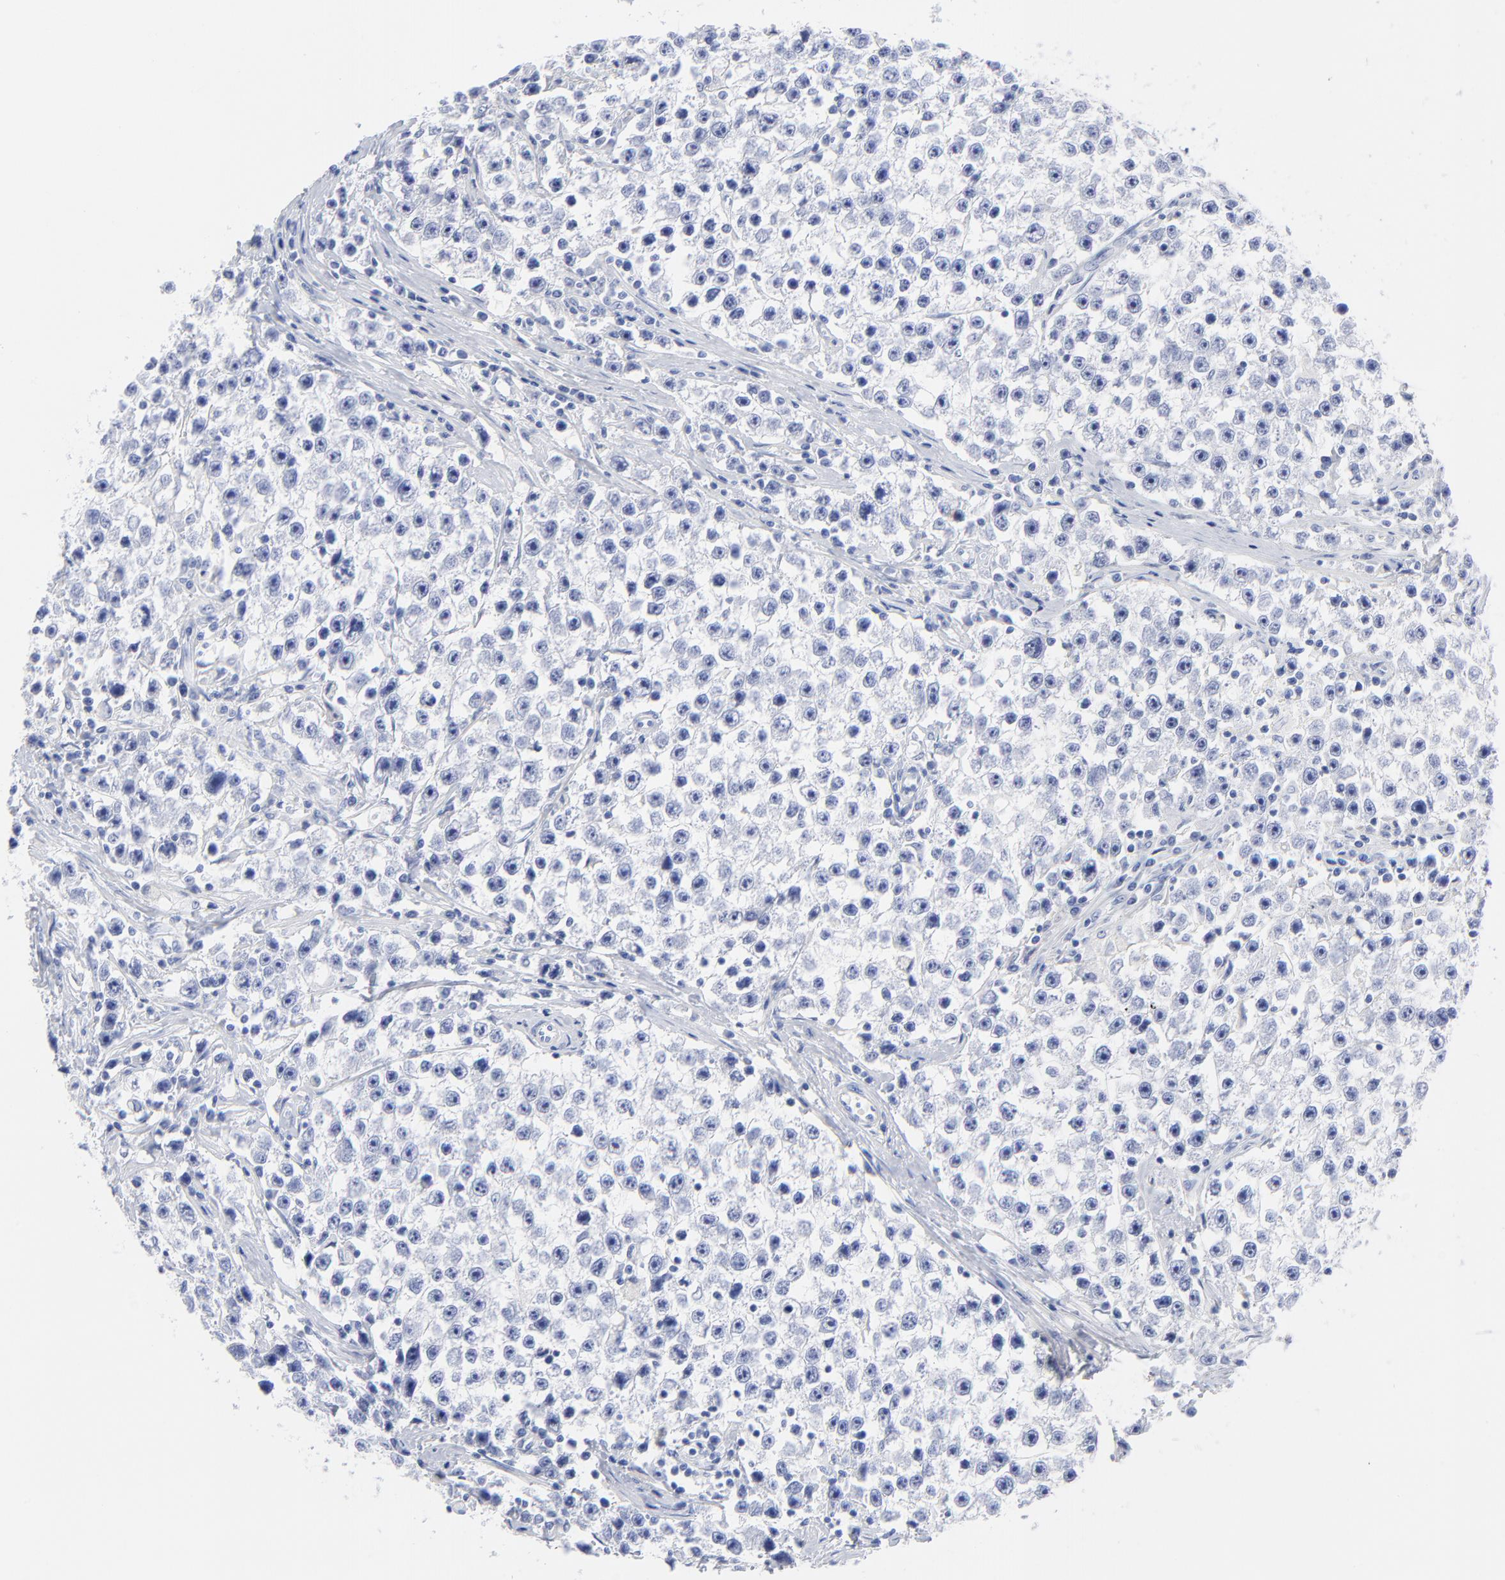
{"staining": {"intensity": "negative", "quantity": "none", "location": "none"}, "tissue": "testis cancer", "cell_type": "Tumor cells", "image_type": "cancer", "snomed": [{"axis": "morphology", "description": "Seminoma, NOS"}, {"axis": "topography", "description": "Testis"}], "caption": "Seminoma (testis) stained for a protein using IHC shows no expression tumor cells.", "gene": "ACY1", "patient": {"sex": "male", "age": 35}}